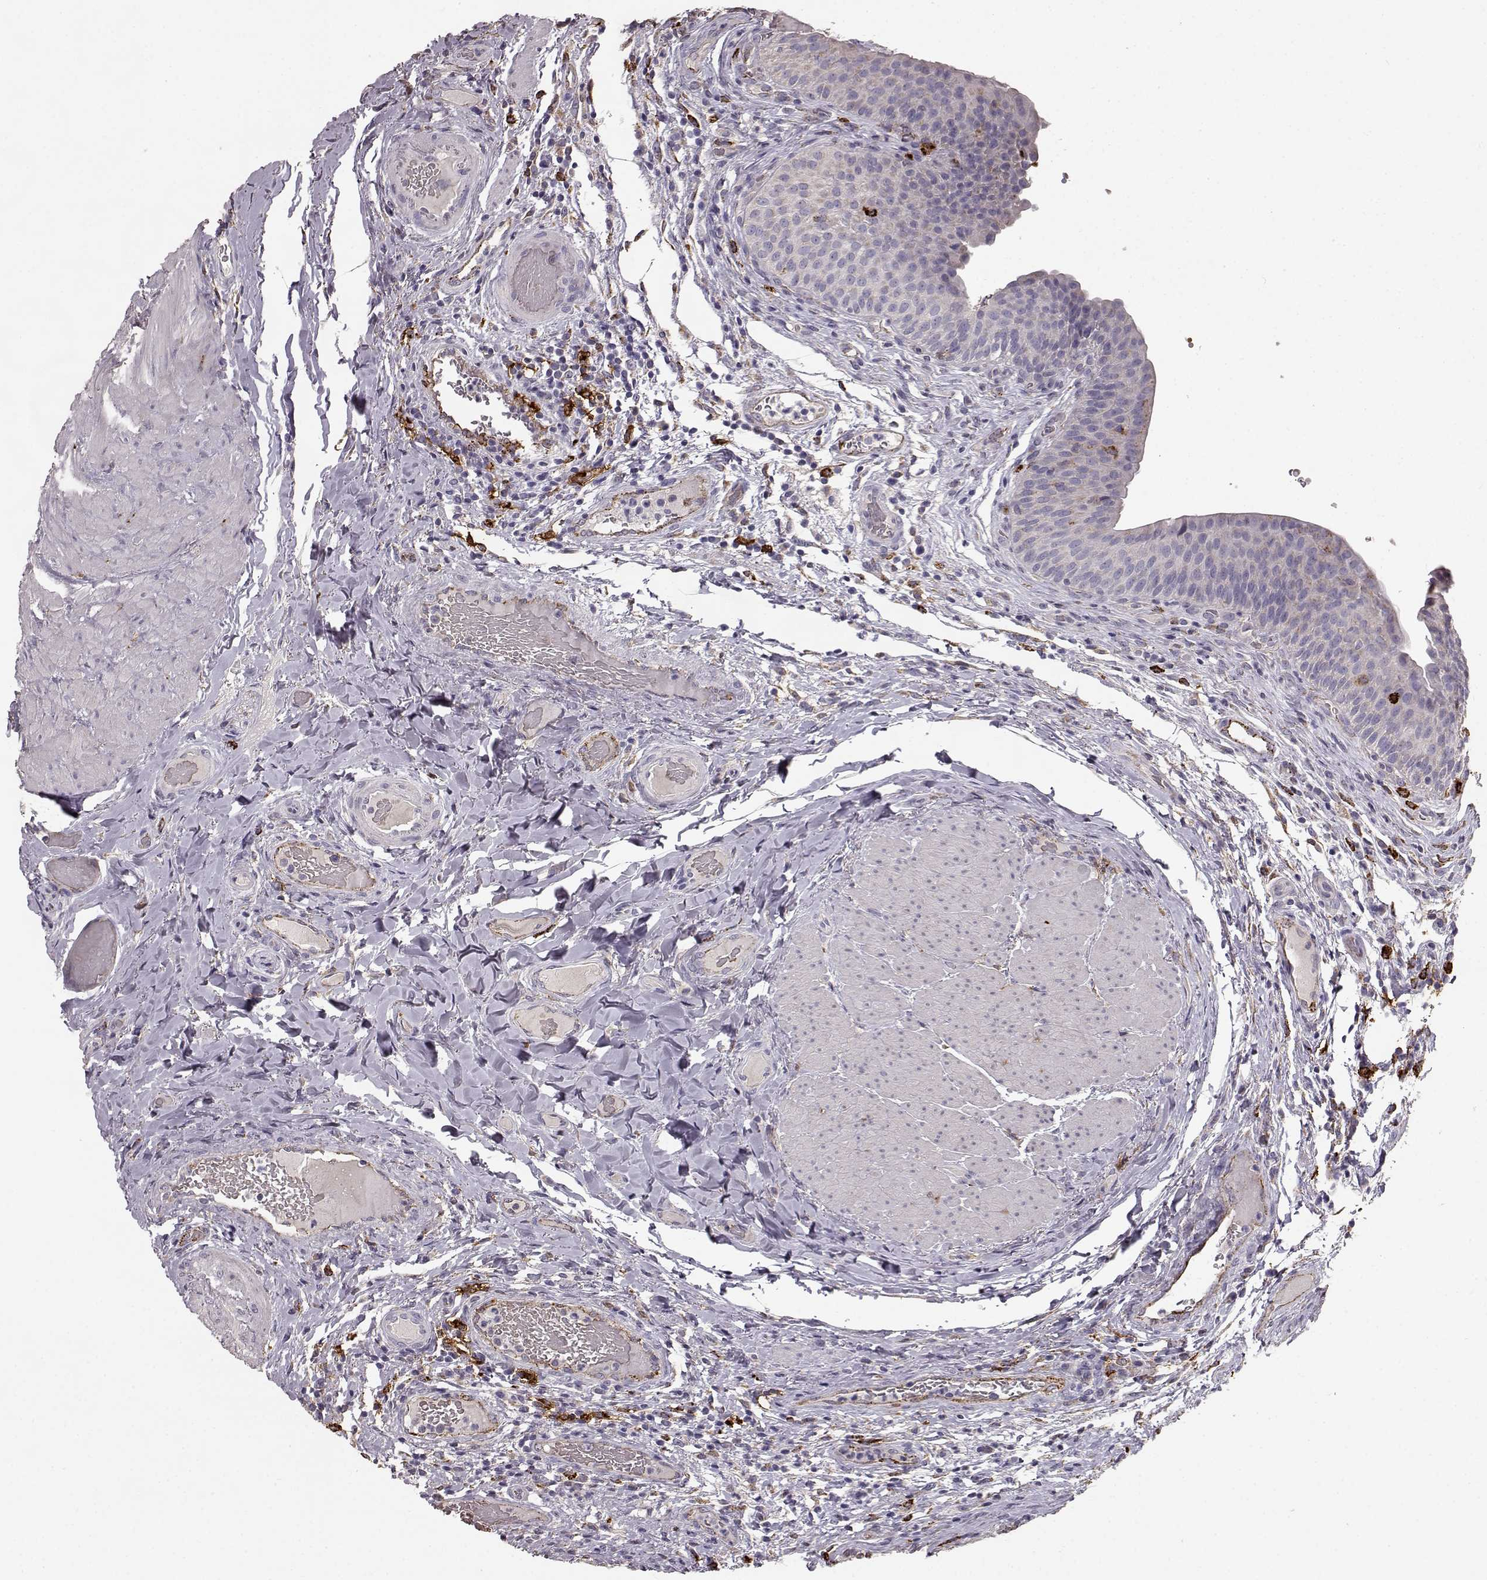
{"staining": {"intensity": "negative", "quantity": "none", "location": "none"}, "tissue": "urinary bladder", "cell_type": "Urothelial cells", "image_type": "normal", "snomed": [{"axis": "morphology", "description": "Normal tissue, NOS"}, {"axis": "topography", "description": "Urinary bladder"}], "caption": "A histopathology image of human urinary bladder is negative for staining in urothelial cells. The staining was performed using DAB (3,3'-diaminobenzidine) to visualize the protein expression in brown, while the nuclei were stained in blue with hematoxylin (Magnification: 20x).", "gene": "CCNF", "patient": {"sex": "male", "age": 66}}